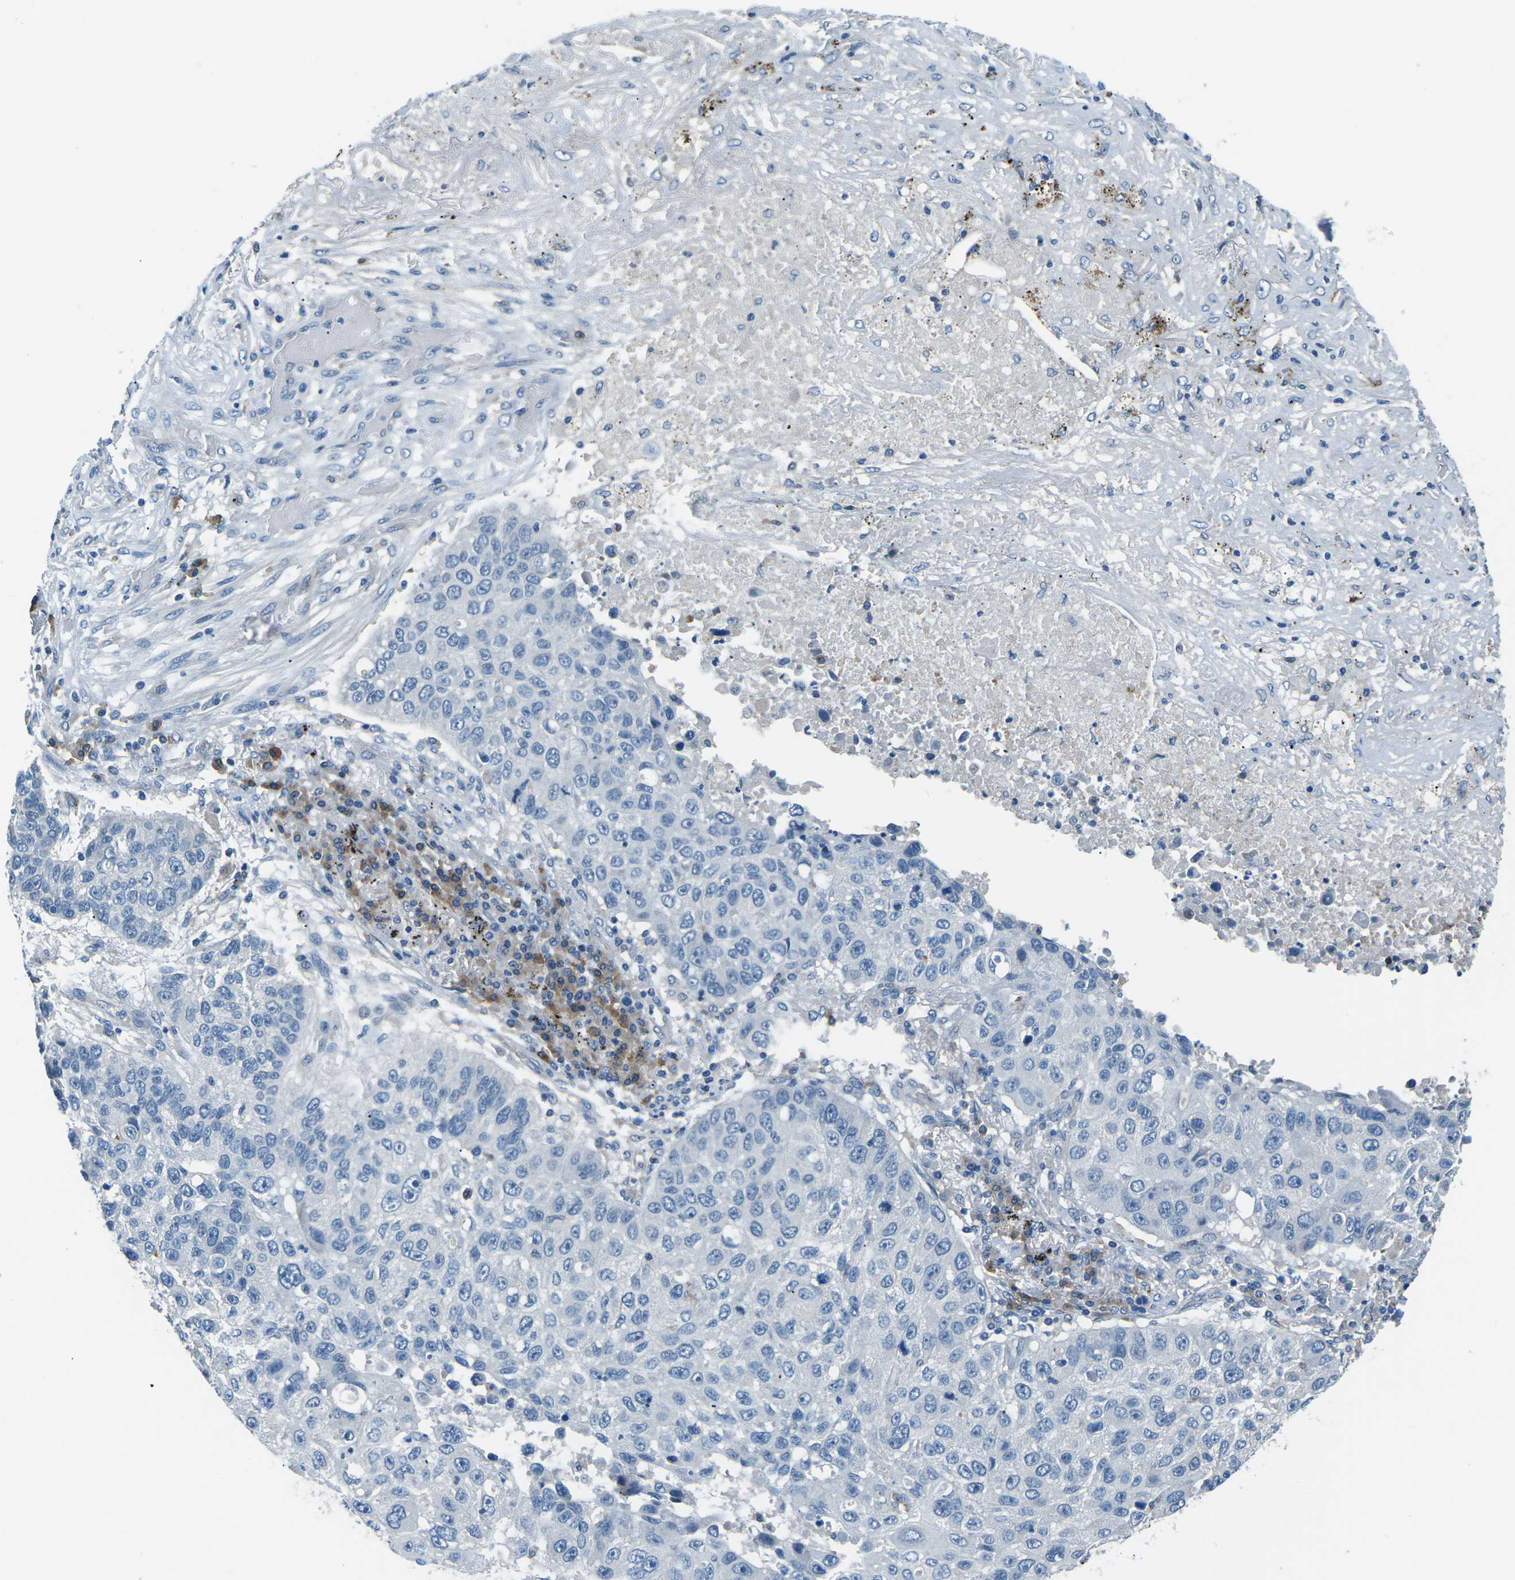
{"staining": {"intensity": "negative", "quantity": "none", "location": "none"}, "tissue": "lung cancer", "cell_type": "Tumor cells", "image_type": "cancer", "snomed": [{"axis": "morphology", "description": "Squamous cell carcinoma, NOS"}, {"axis": "topography", "description": "Lung"}], "caption": "DAB immunohistochemical staining of human lung cancer (squamous cell carcinoma) demonstrates no significant expression in tumor cells.", "gene": "CD1D", "patient": {"sex": "male", "age": 57}}